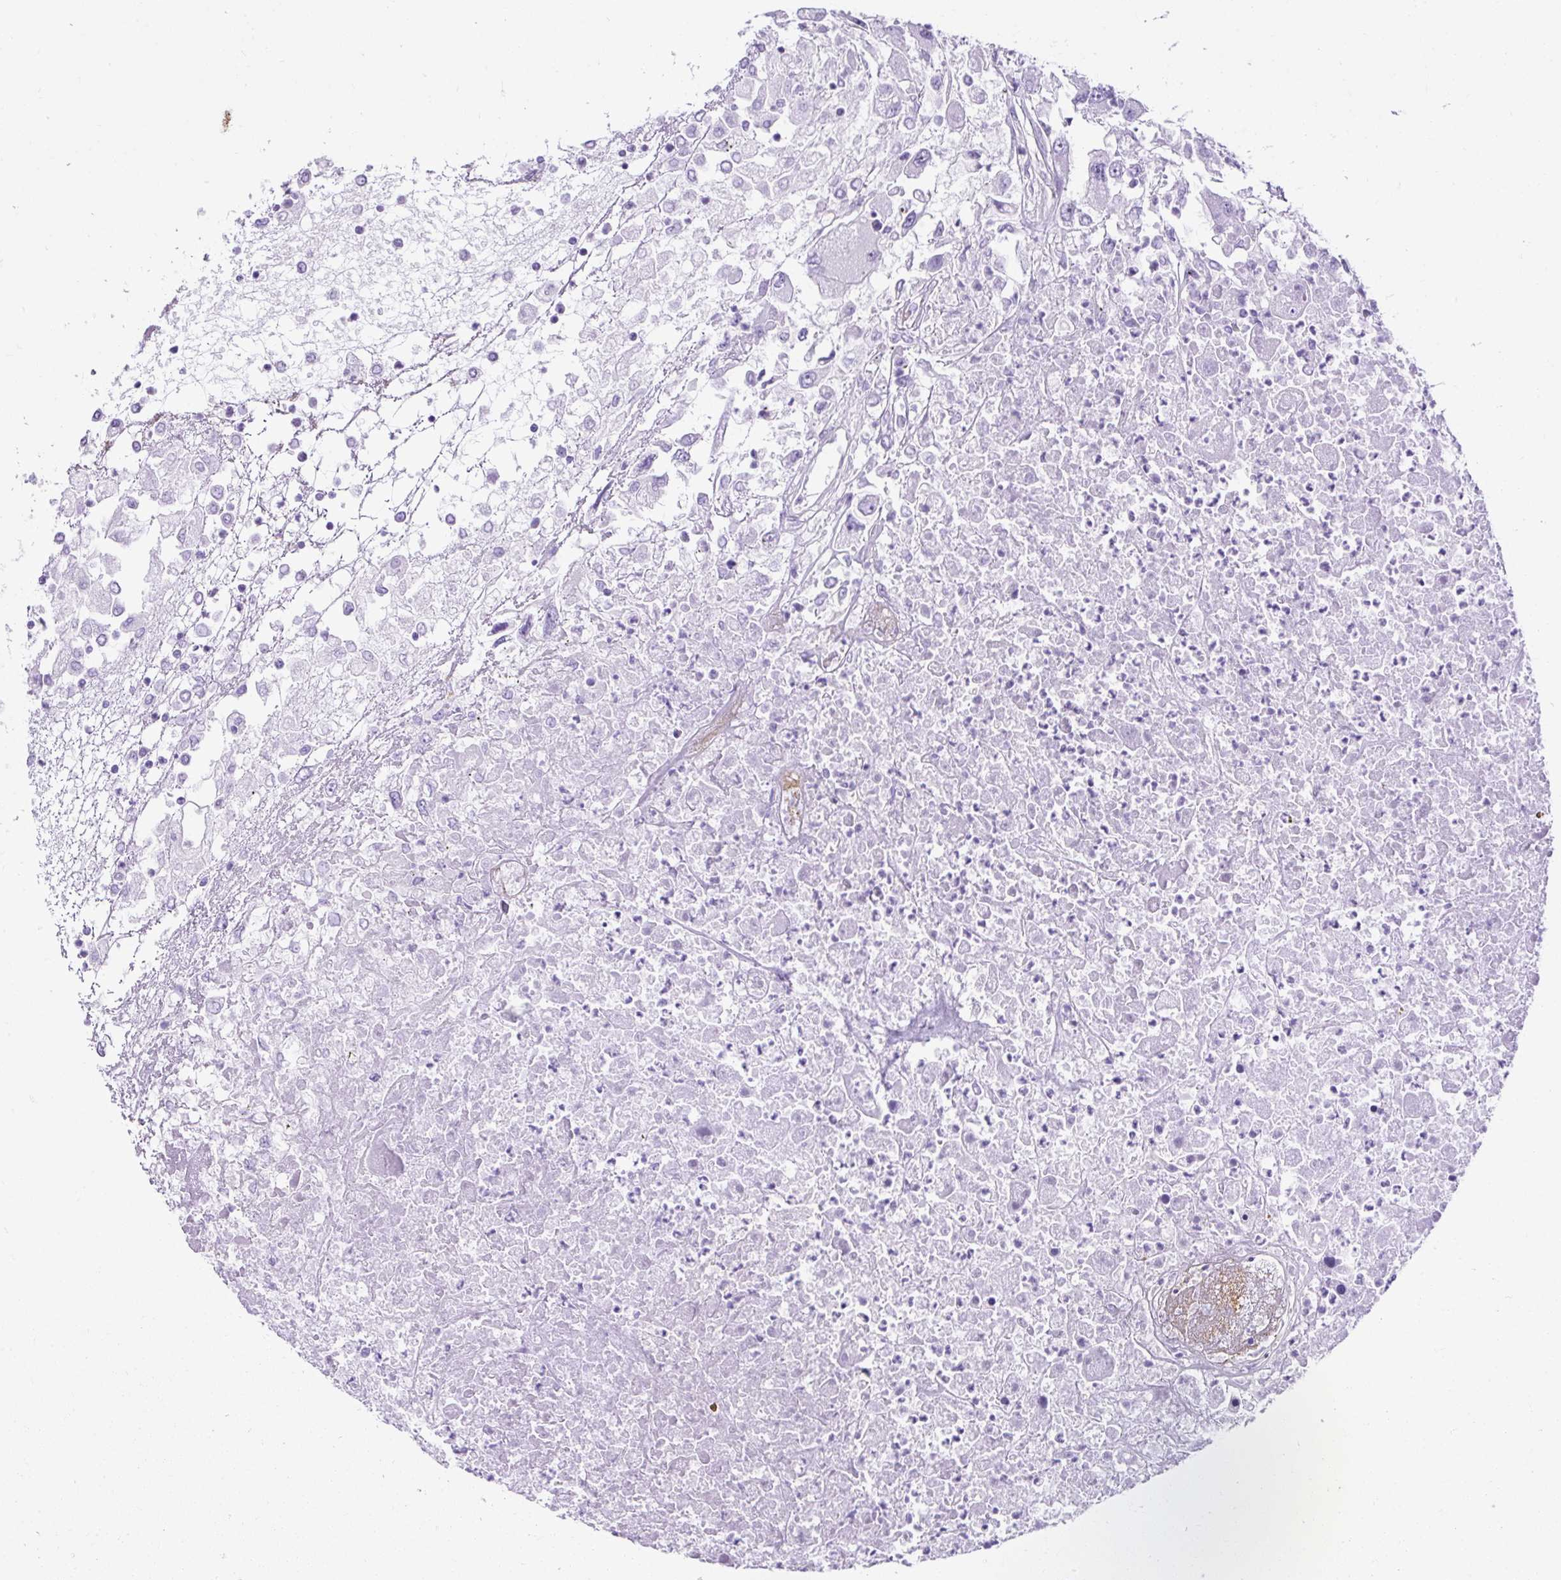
{"staining": {"intensity": "negative", "quantity": "none", "location": "none"}, "tissue": "renal cancer", "cell_type": "Tumor cells", "image_type": "cancer", "snomed": [{"axis": "morphology", "description": "Adenocarcinoma, NOS"}, {"axis": "topography", "description": "Kidney"}], "caption": "A high-resolution photomicrograph shows IHC staining of renal cancer (adenocarcinoma), which displays no significant positivity in tumor cells. (Stains: DAB (3,3'-diaminobenzidine) immunohistochemistry (IHC) with hematoxylin counter stain, Microscopy: brightfield microscopy at high magnification).", "gene": "KRT12", "patient": {"sex": "female", "age": 52}}